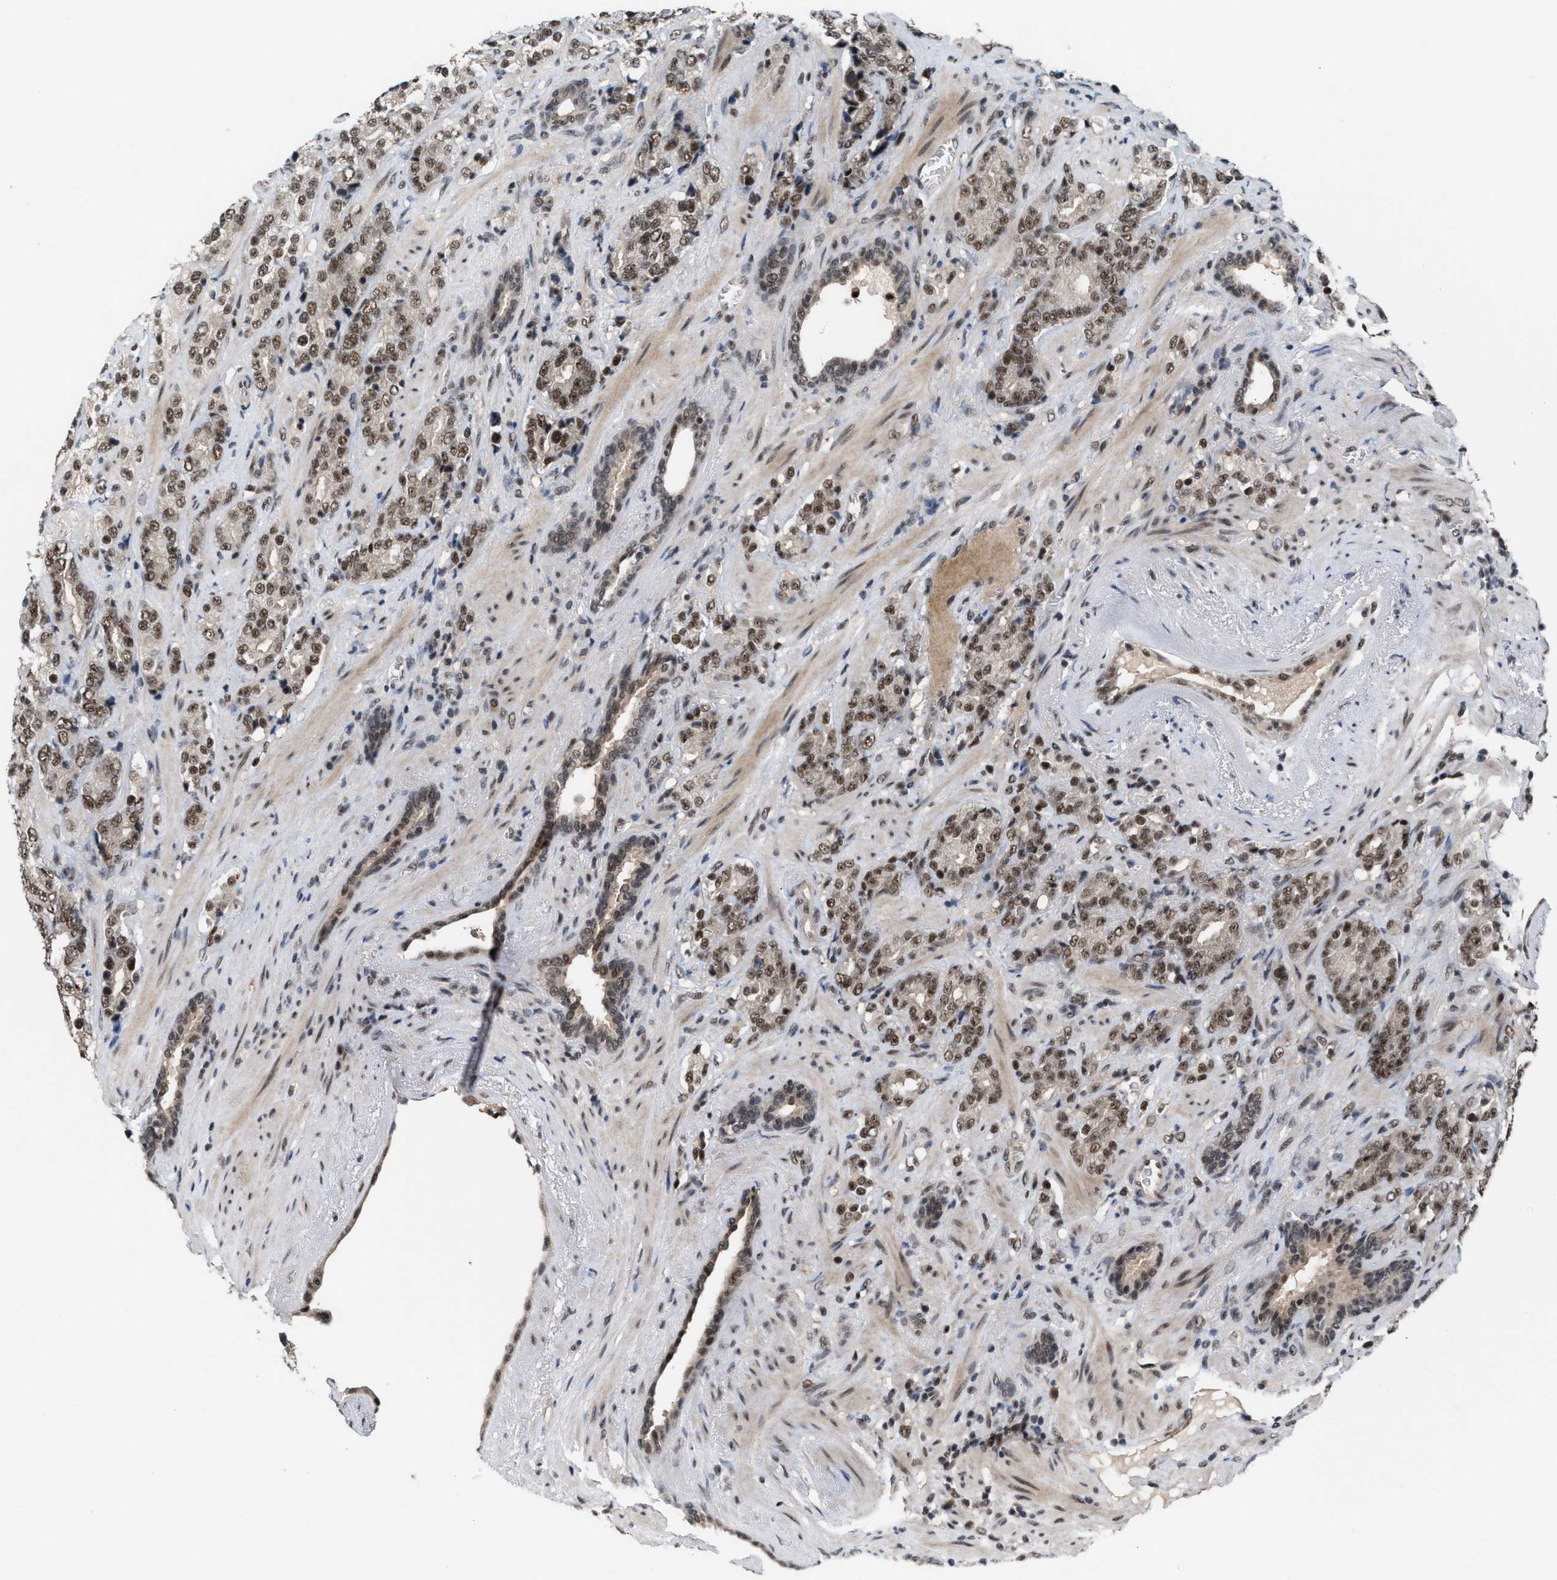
{"staining": {"intensity": "moderate", "quantity": ">75%", "location": "nuclear"}, "tissue": "prostate cancer", "cell_type": "Tumor cells", "image_type": "cancer", "snomed": [{"axis": "morphology", "description": "Adenocarcinoma, High grade"}, {"axis": "topography", "description": "Prostate"}], "caption": "Immunohistochemistry (IHC) image of prostate cancer (adenocarcinoma (high-grade)) stained for a protein (brown), which shows medium levels of moderate nuclear expression in approximately >75% of tumor cells.", "gene": "PRPF4", "patient": {"sex": "male", "age": 71}}